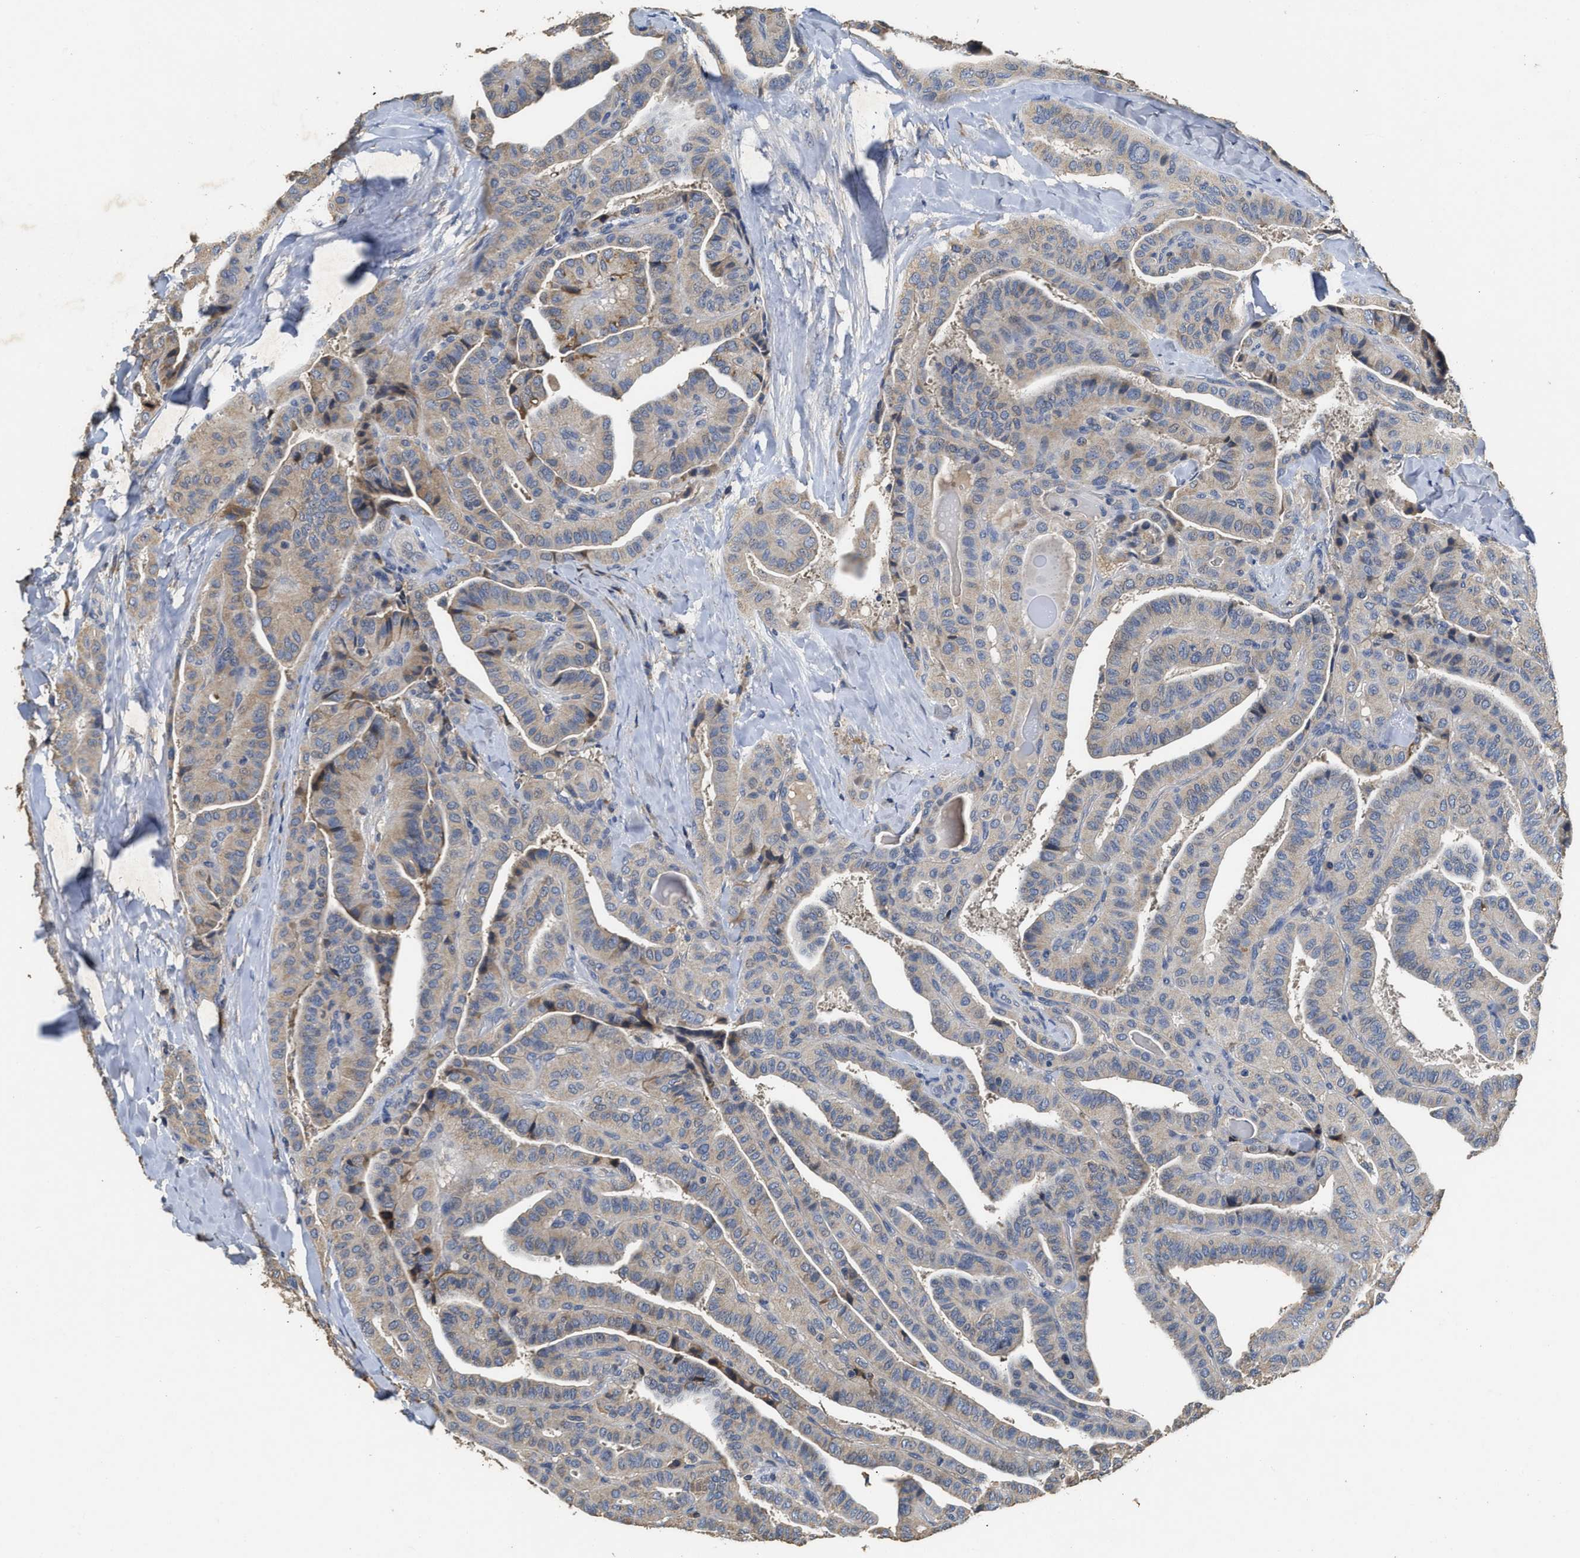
{"staining": {"intensity": "weak", "quantity": "<25%", "location": "cytoplasmic/membranous"}, "tissue": "thyroid cancer", "cell_type": "Tumor cells", "image_type": "cancer", "snomed": [{"axis": "morphology", "description": "Papillary adenocarcinoma, NOS"}, {"axis": "topography", "description": "Thyroid gland"}], "caption": "Immunohistochemistry (IHC) image of neoplastic tissue: human thyroid cancer stained with DAB (3,3'-diaminobenzidine) demonstrates no significant protein staining in tumor cells.", "gene": "C3", "patient": {"sex": "male", "age": 77}}